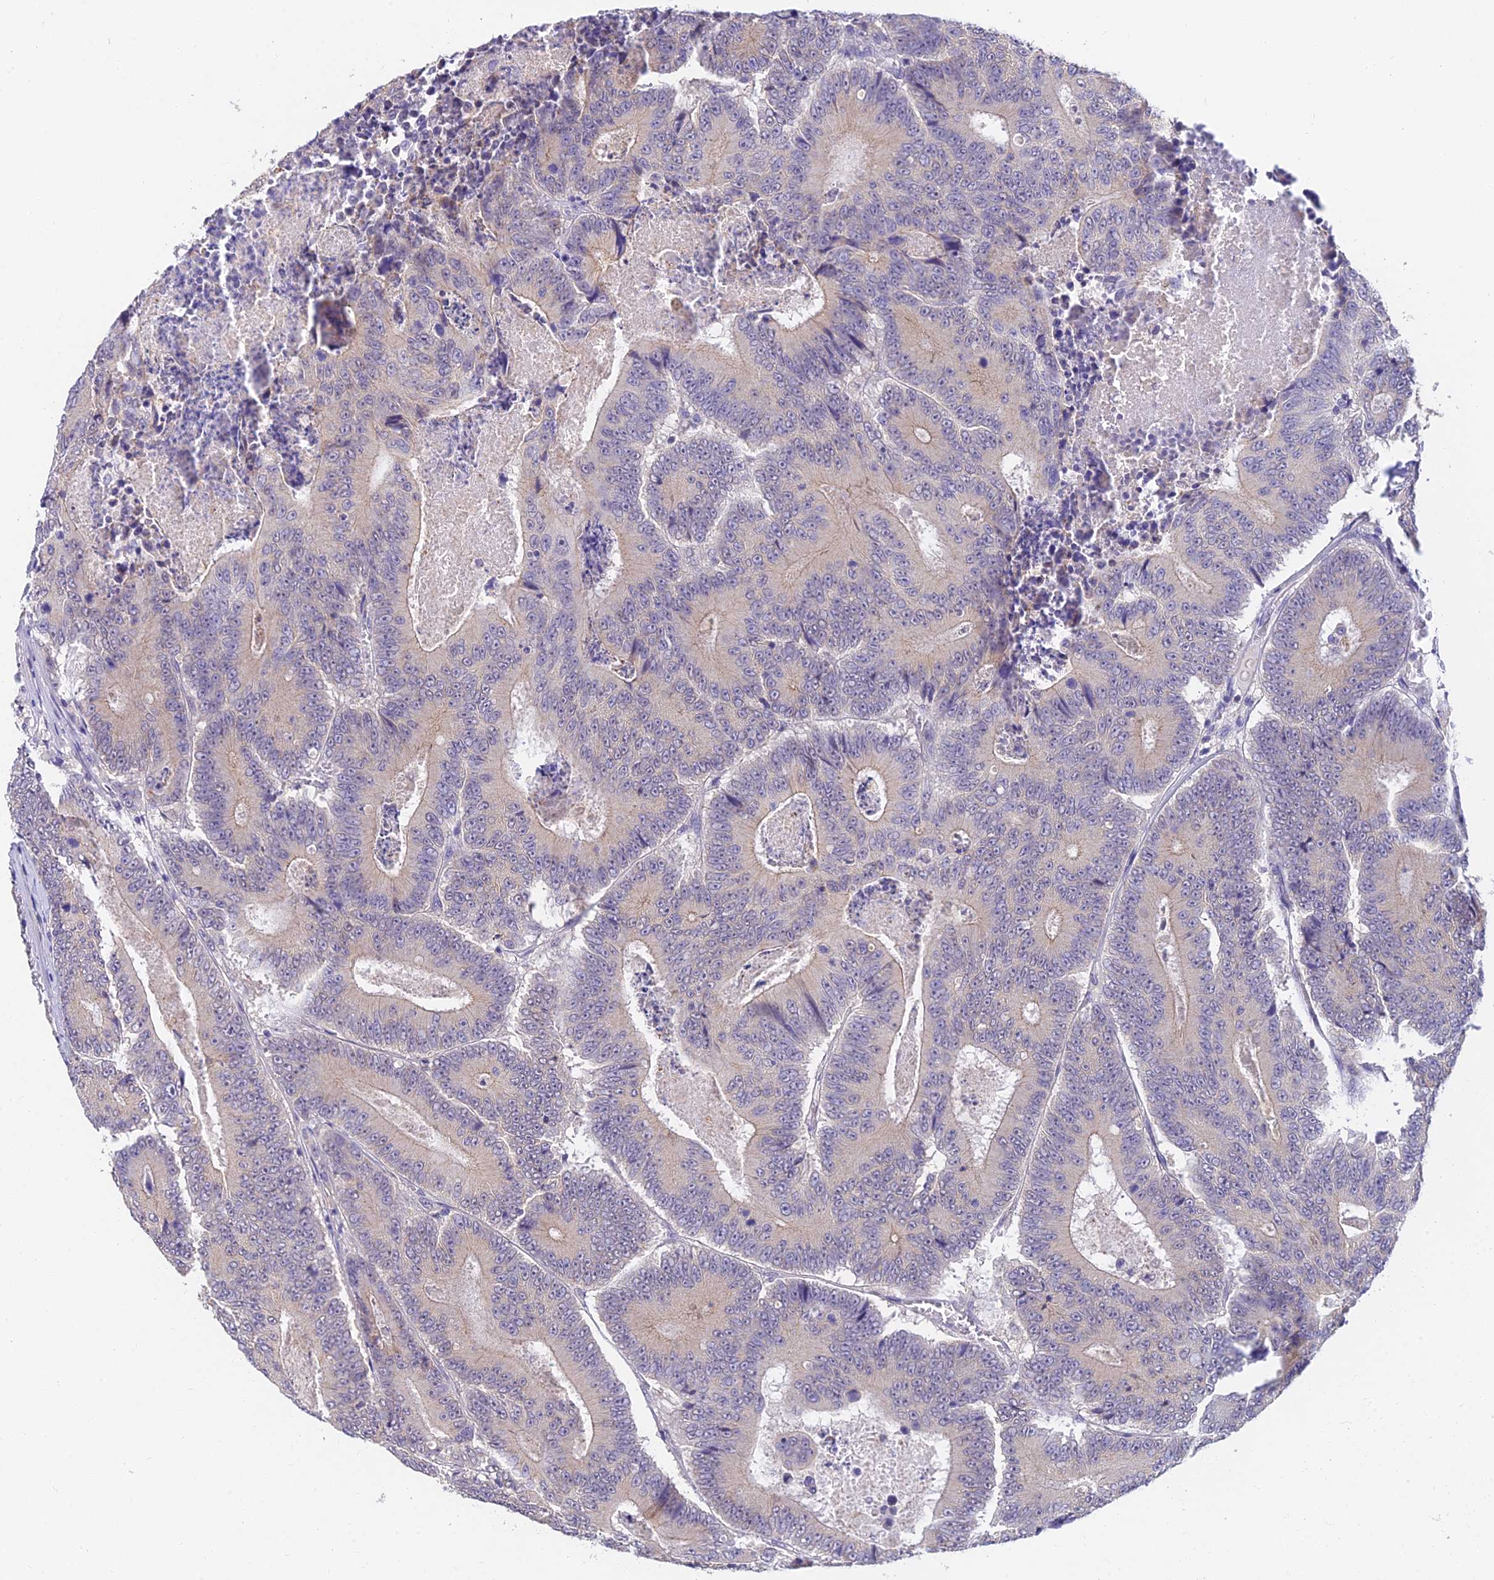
{"staining": {"intensity": "negative", "quantity": "none", "location": "none"}, "tissue": "colorectal cancer", "cell_type": "Tumor cells", "image_type": "cancer", "snomed": [{"axis": "morphology", "description": "Adenocarcinoma, NOS"}, {"axis": "topography", "description": "Colon"}], "caption": "Immunohistochemical staining of adenocarcinoma (colorectal) shows no significant expression in tumor cells.", "gene": "HOXB1", "patient": {"sex": "male", "age": 83}}